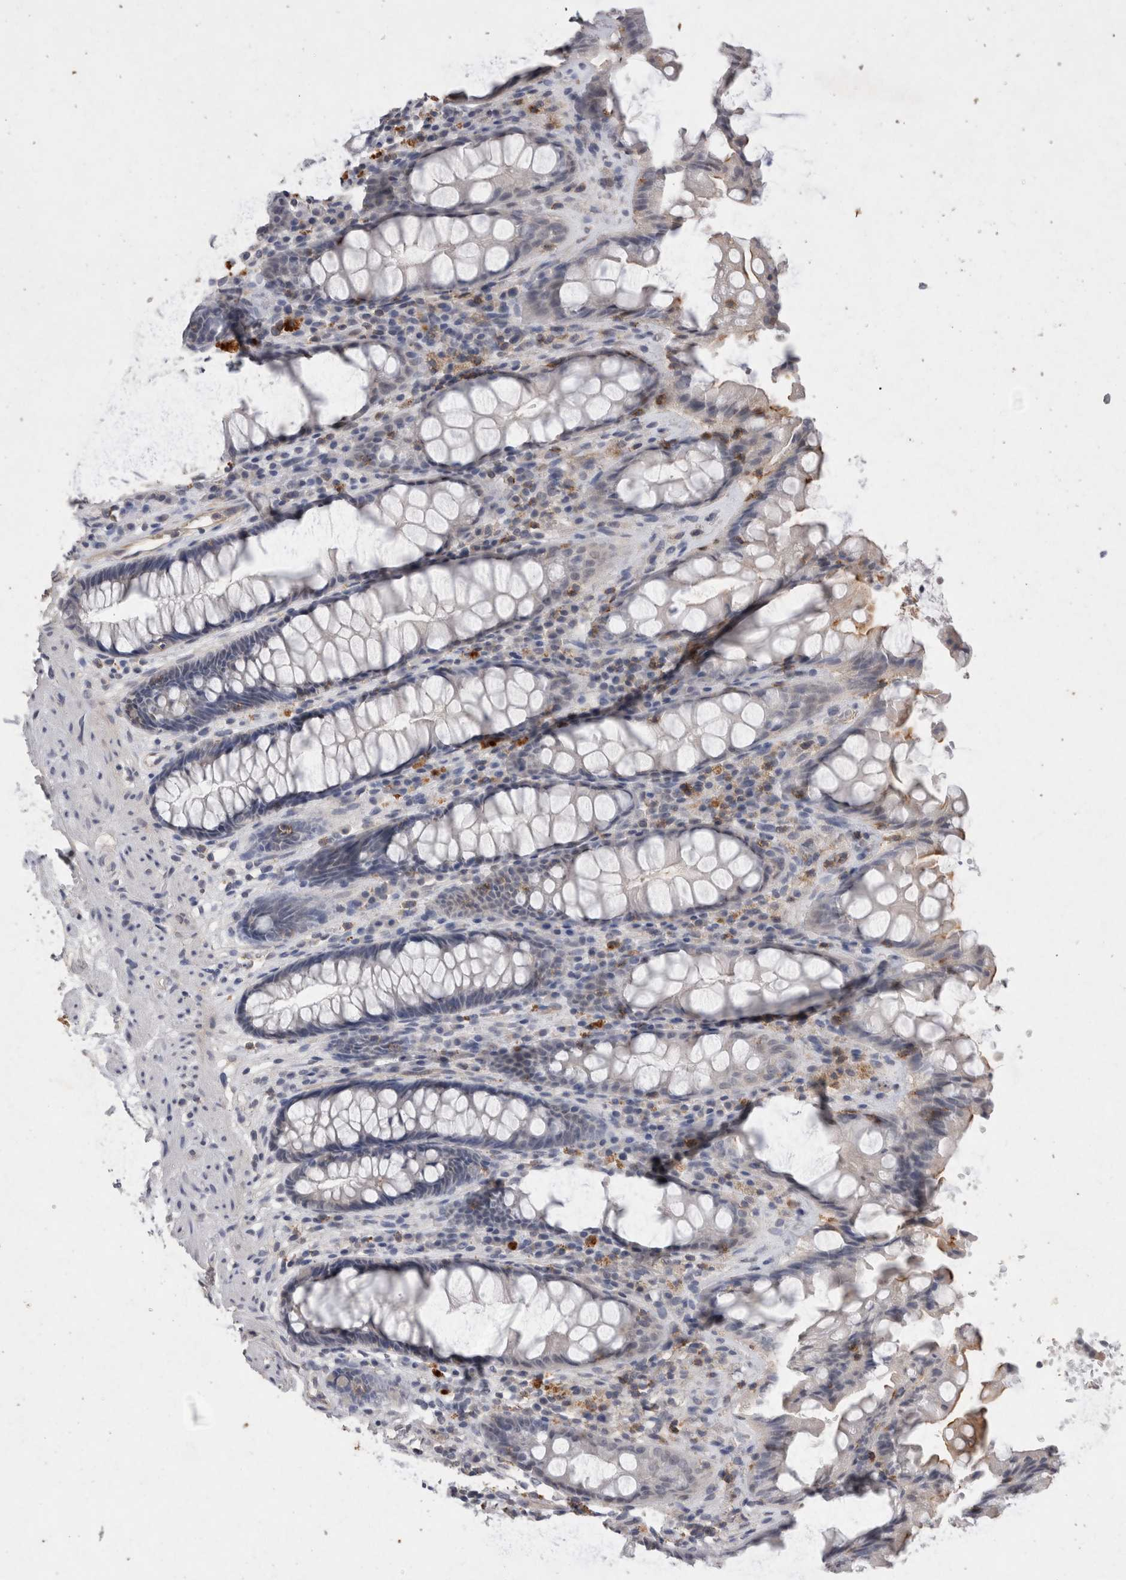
{"staining": {"intensity": "moderate", "quantity": "<25%", "location": "cytoplasmic/membranous"}, "tissue": "rectum", "cell_type": "Glandular cells", "image_type": "normal", "snomed": [{"axis": "morphology", "description": "Normal tissue, NOS"}, {"axis": "topography", "description": "Rectum"}], "caption": "Glandular cells demonstrate low levels of moderate cytoplasmic/membranous staining in approximately <25% of cells in benign rectum. The staining was performed using DAB (3,3'-diaminobenzidine), with brown indicating positive protein expression. Nuclei are stained blue with hematoxylin.", "gene": "RASSF3", "patient": {"sex": "male", "age": 64}}